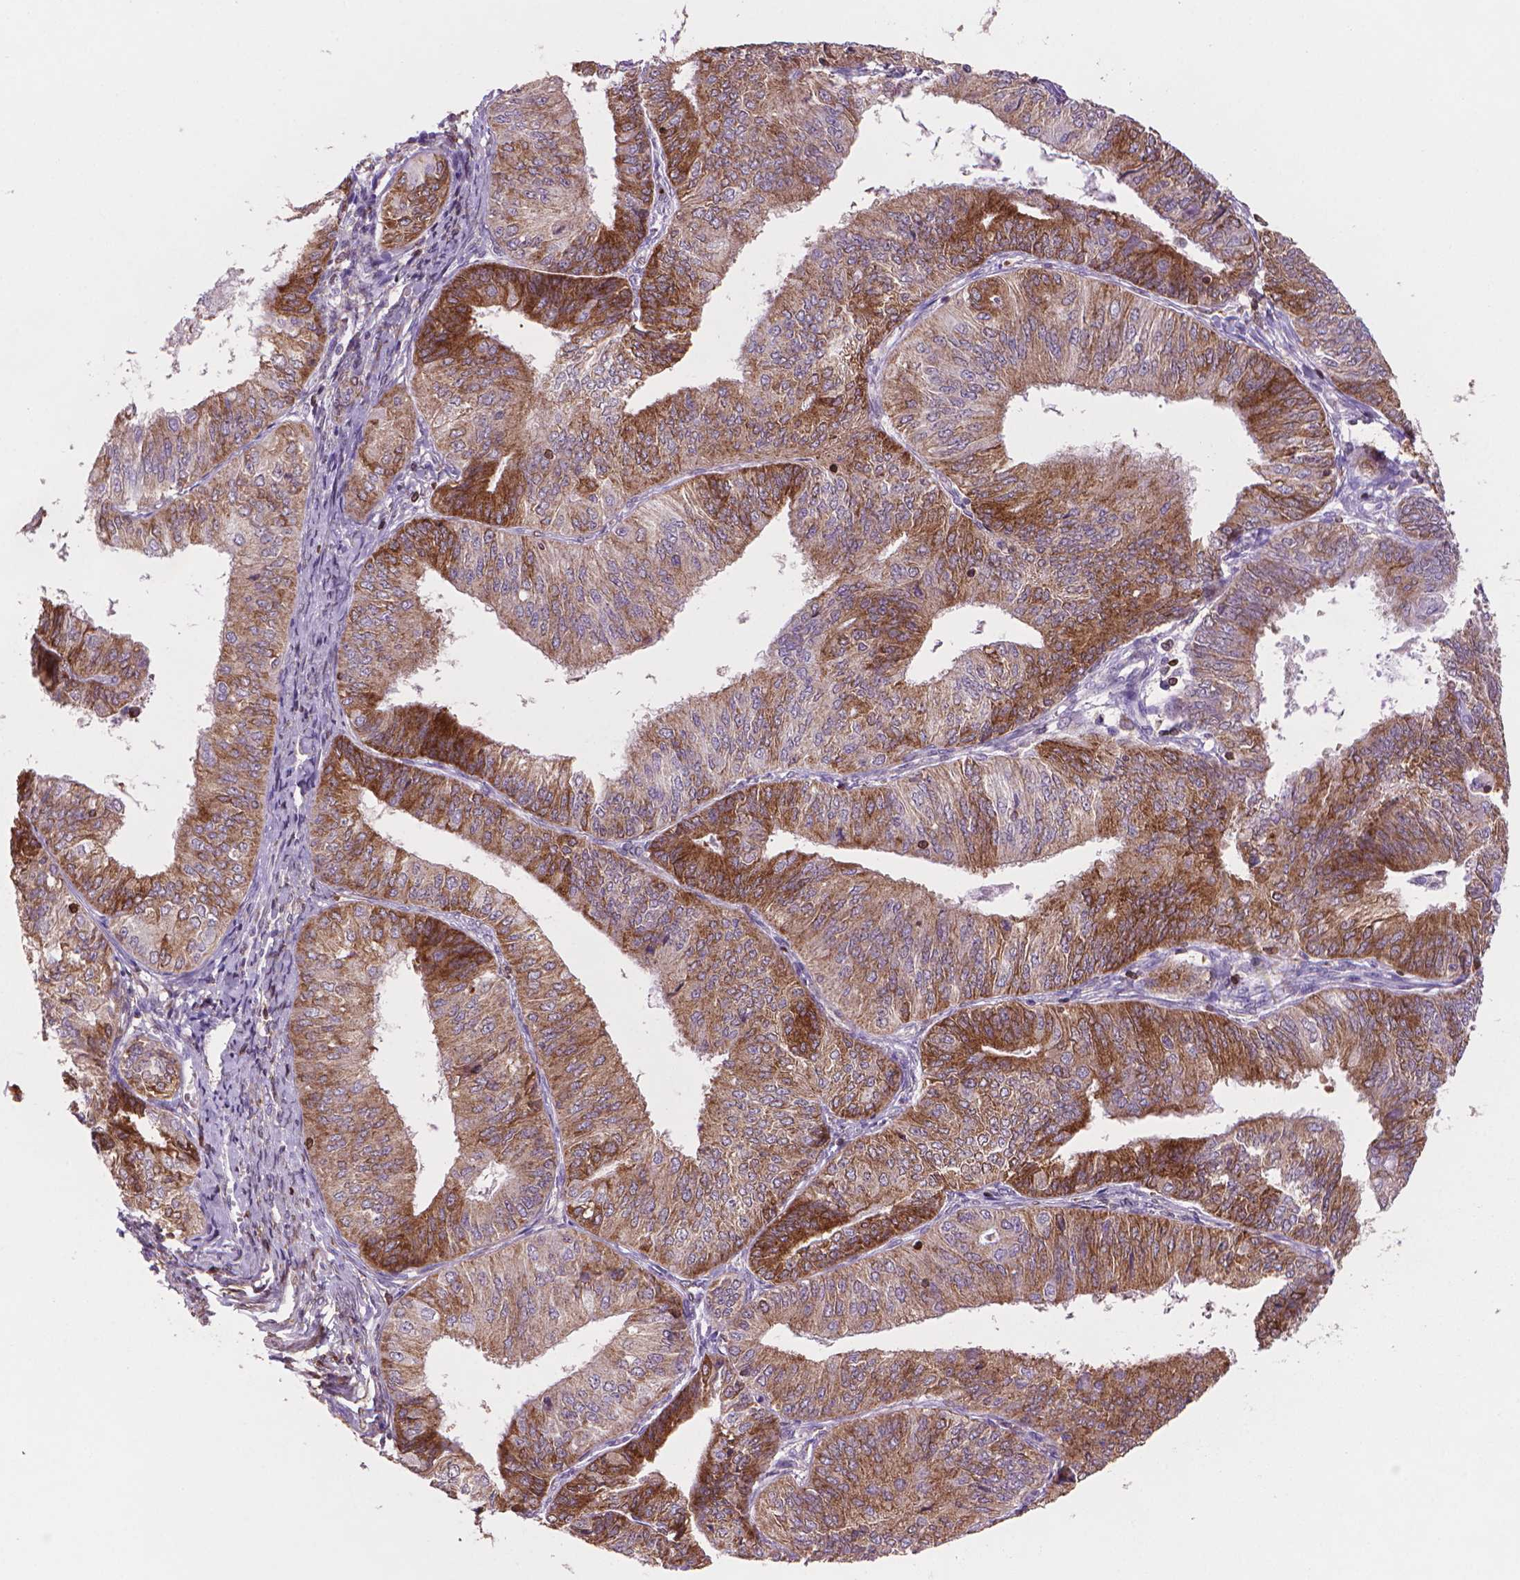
{"staining": {"intensity": "moderate", "quantity": ">75%", "location": "cytoplasmic/membranous"}, "tissue": "endometrial cancer", "cell_type": "Tumor cells", "image_type": "cancer", "snomed": [{"axis": "morphology", "description": "Adenocarcinoma, NOS"}, {"axis": "topography", "description": "Endometrium"}], "caption": "Human endometrial cancer (adenocarcinoma) stained with a brown dye demonstrates moderate cytoplasmic/membranous positive expression in approximately >75% of tumor cells.", "gene": "BCL2", "patient": {"sex": "female", "age": 58}}